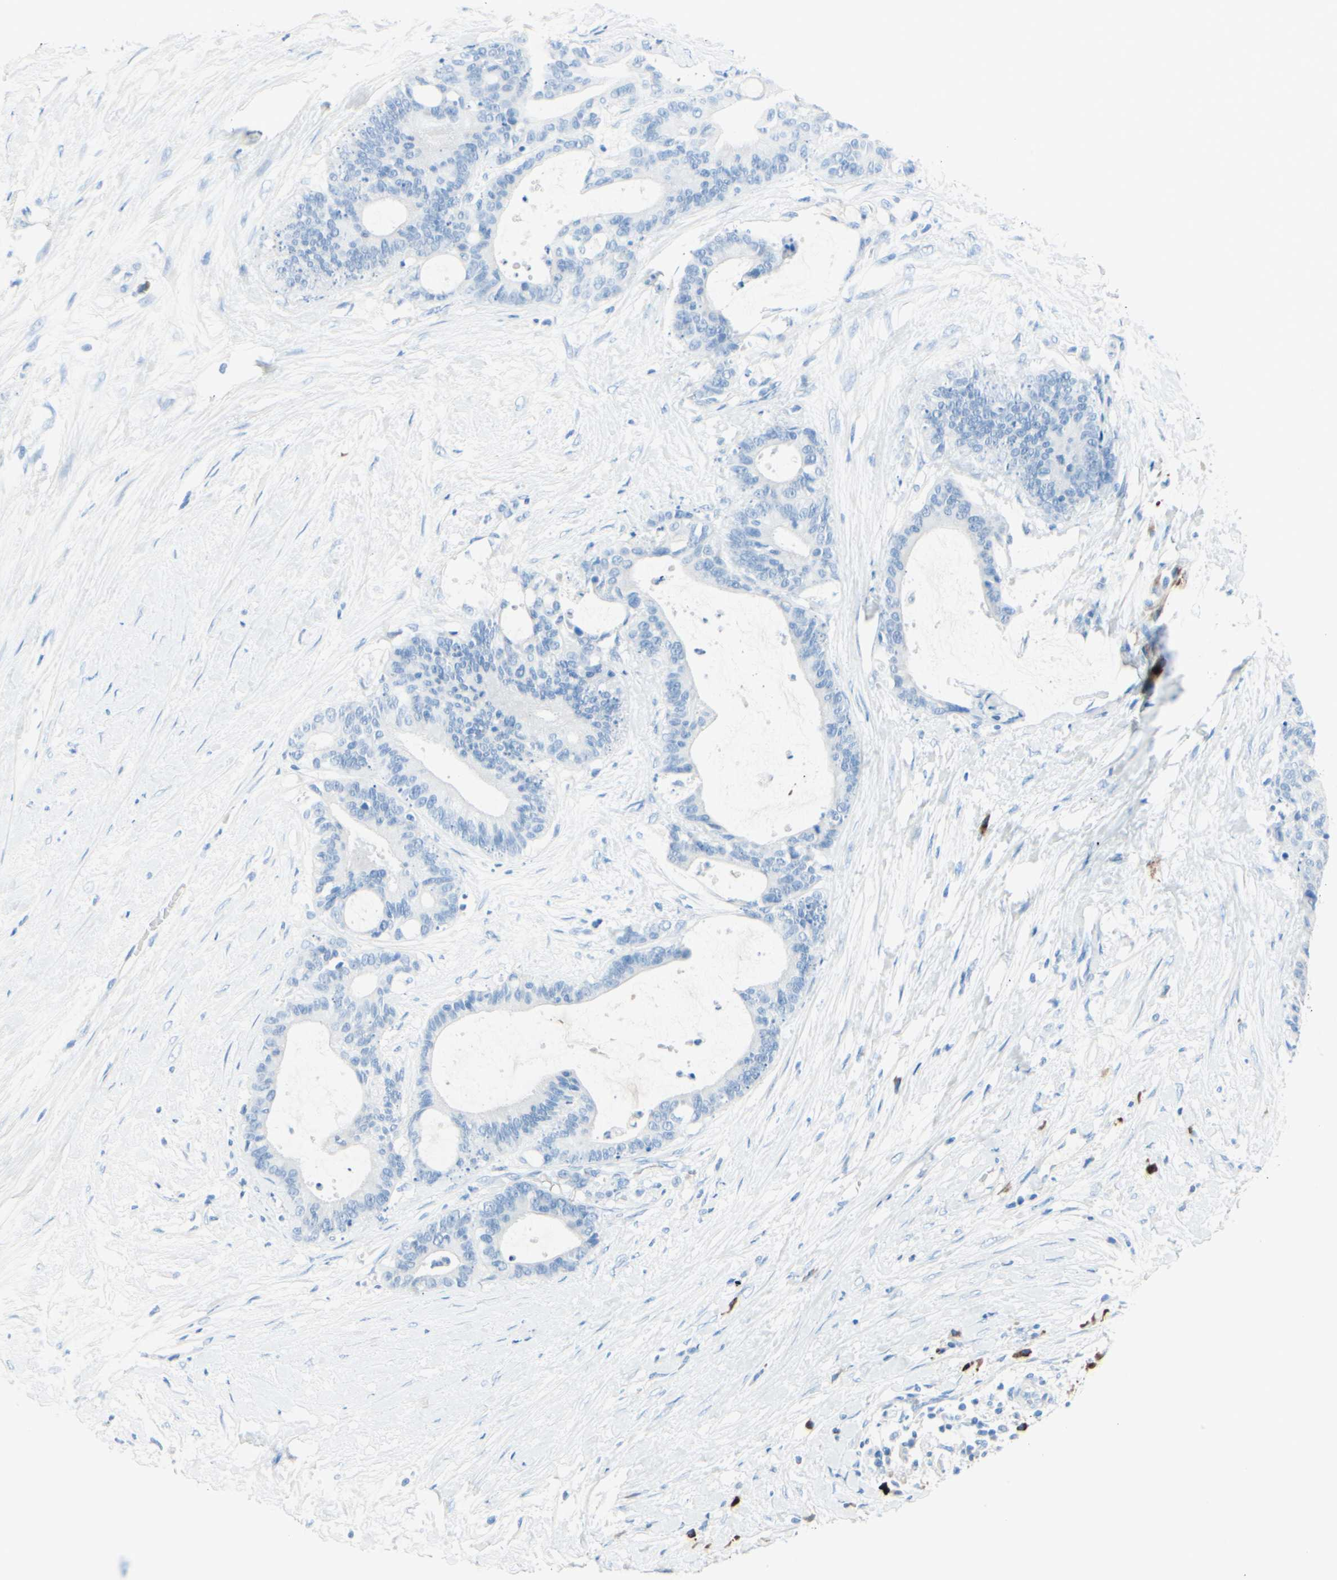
{"staining": {"intensity": "negative", "quantity": "none", "location": "none"}, "tissue": "liver cancer", "cell_type": "Tumor cells", "image_type": "cancer", "snomed": [{"axis": "morphology", "description": "Cholangiocarcinoma"}, {"axis": "topography", "description": "Liver"}], "caption": "Immunohistochemical staining of human liver cholangiocarcinoma exhibits no significant staining in tumor cells.", "gene": "IL6ST", "patient": {"sex": "female", "age": 73}}